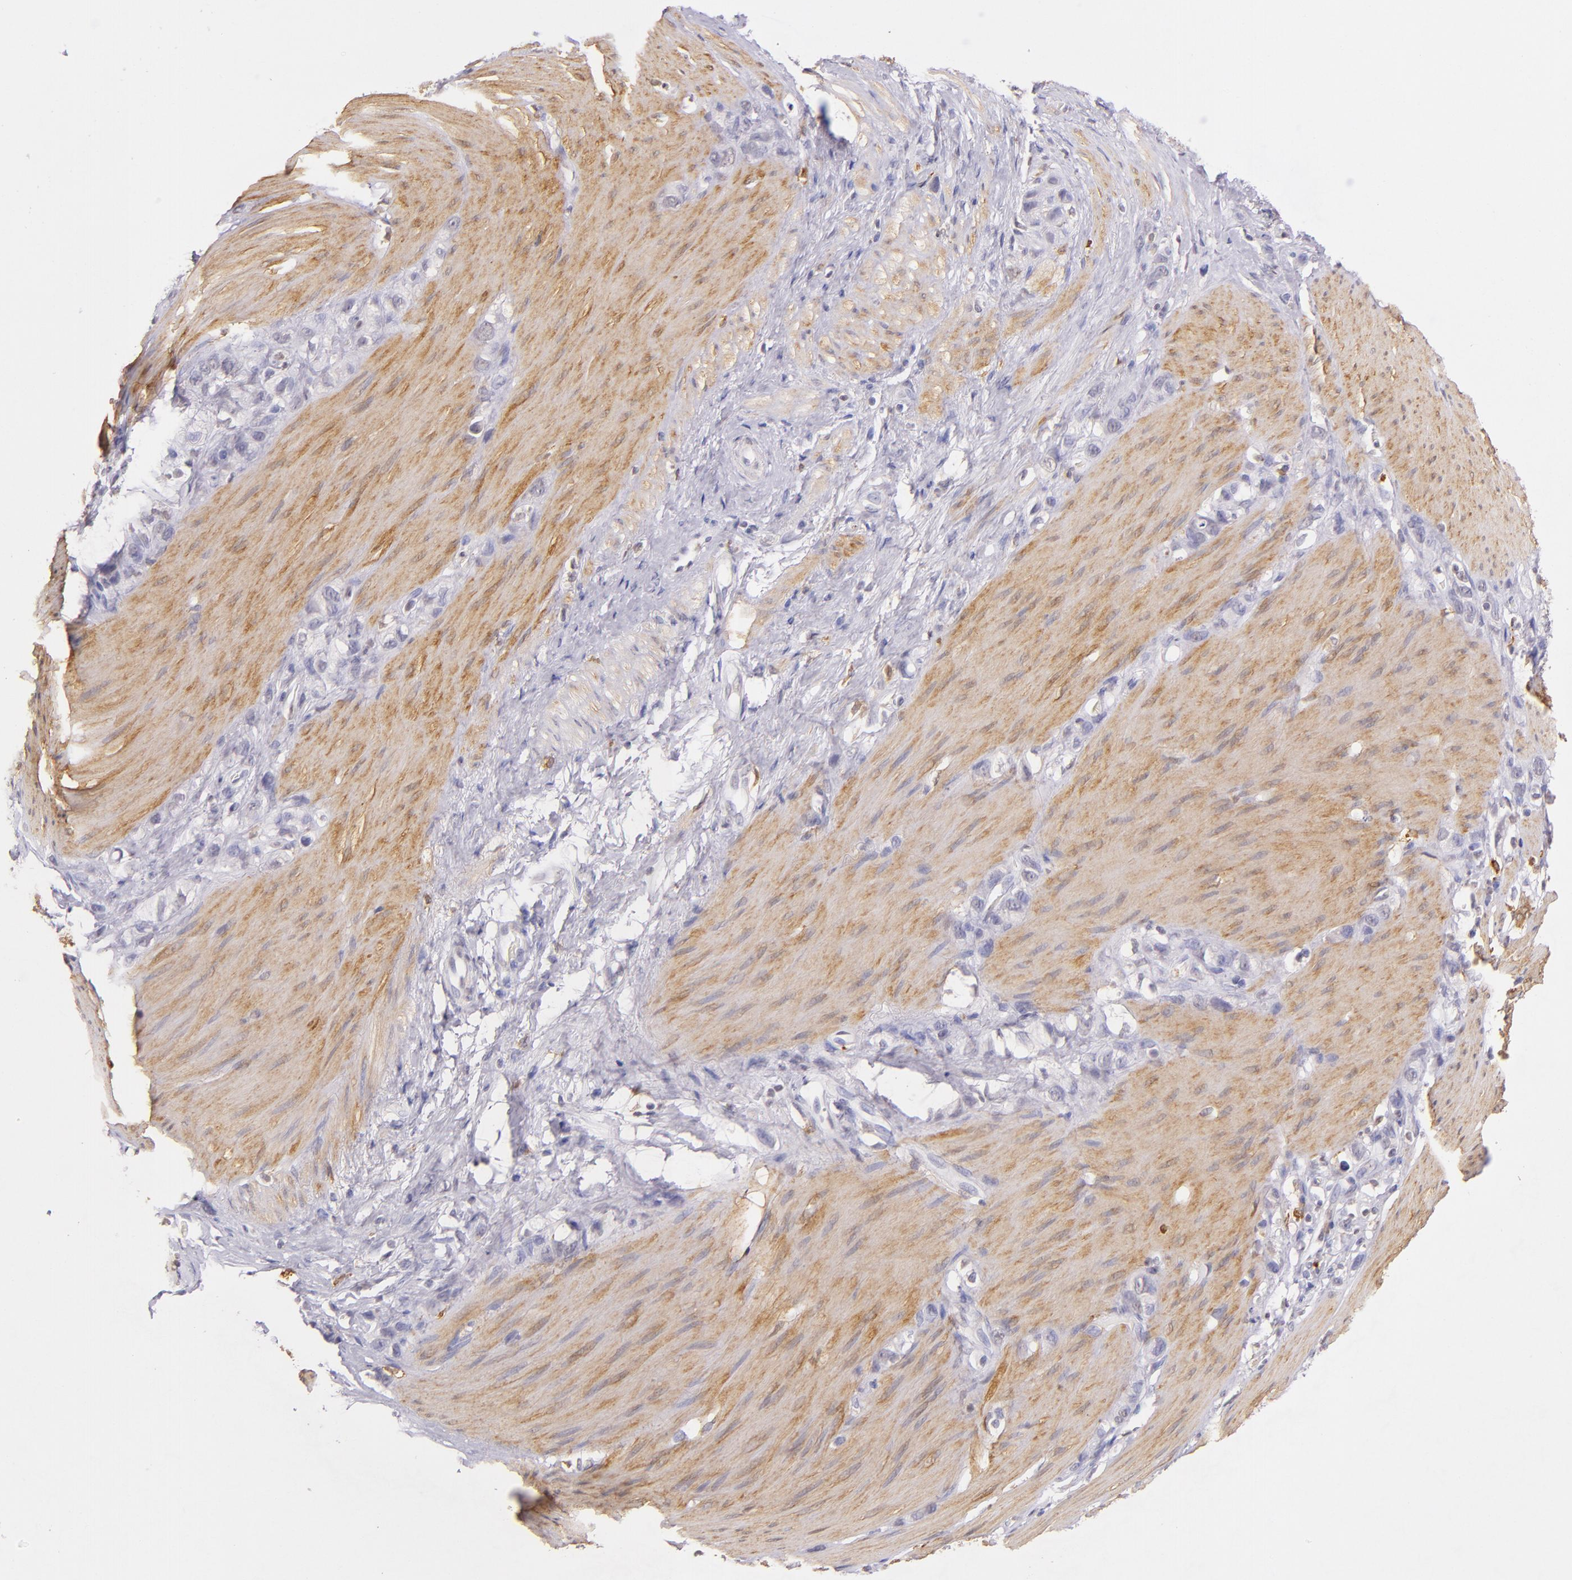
{"staining": {"intensity": "negative", "quantity": "none", "location": "none"}, "tissue": "stomach cancer", "cell_type": "Tumor cells", "image_type": "cancer", "snomed": [{"axis": "morphology", "description": "Normal tissue, NOS"}, {"axis": "morphology", "description": "Adenocarcinoma, NOS"}, {"axis": "morphology", "description": "Adenocarcinoma, High grade"}, {"axis": "topography", "description": "Stomach, upper"}, {"axis": "topography", "description": "Stomach"}], "caption": "A micrograph of adenocarcinoma (high-grade) (stomach) stained for a protein exhibits no brown staining in tumor cells.", "gene": "RTN1", "patient": {"sex": "female", "age": 65}}